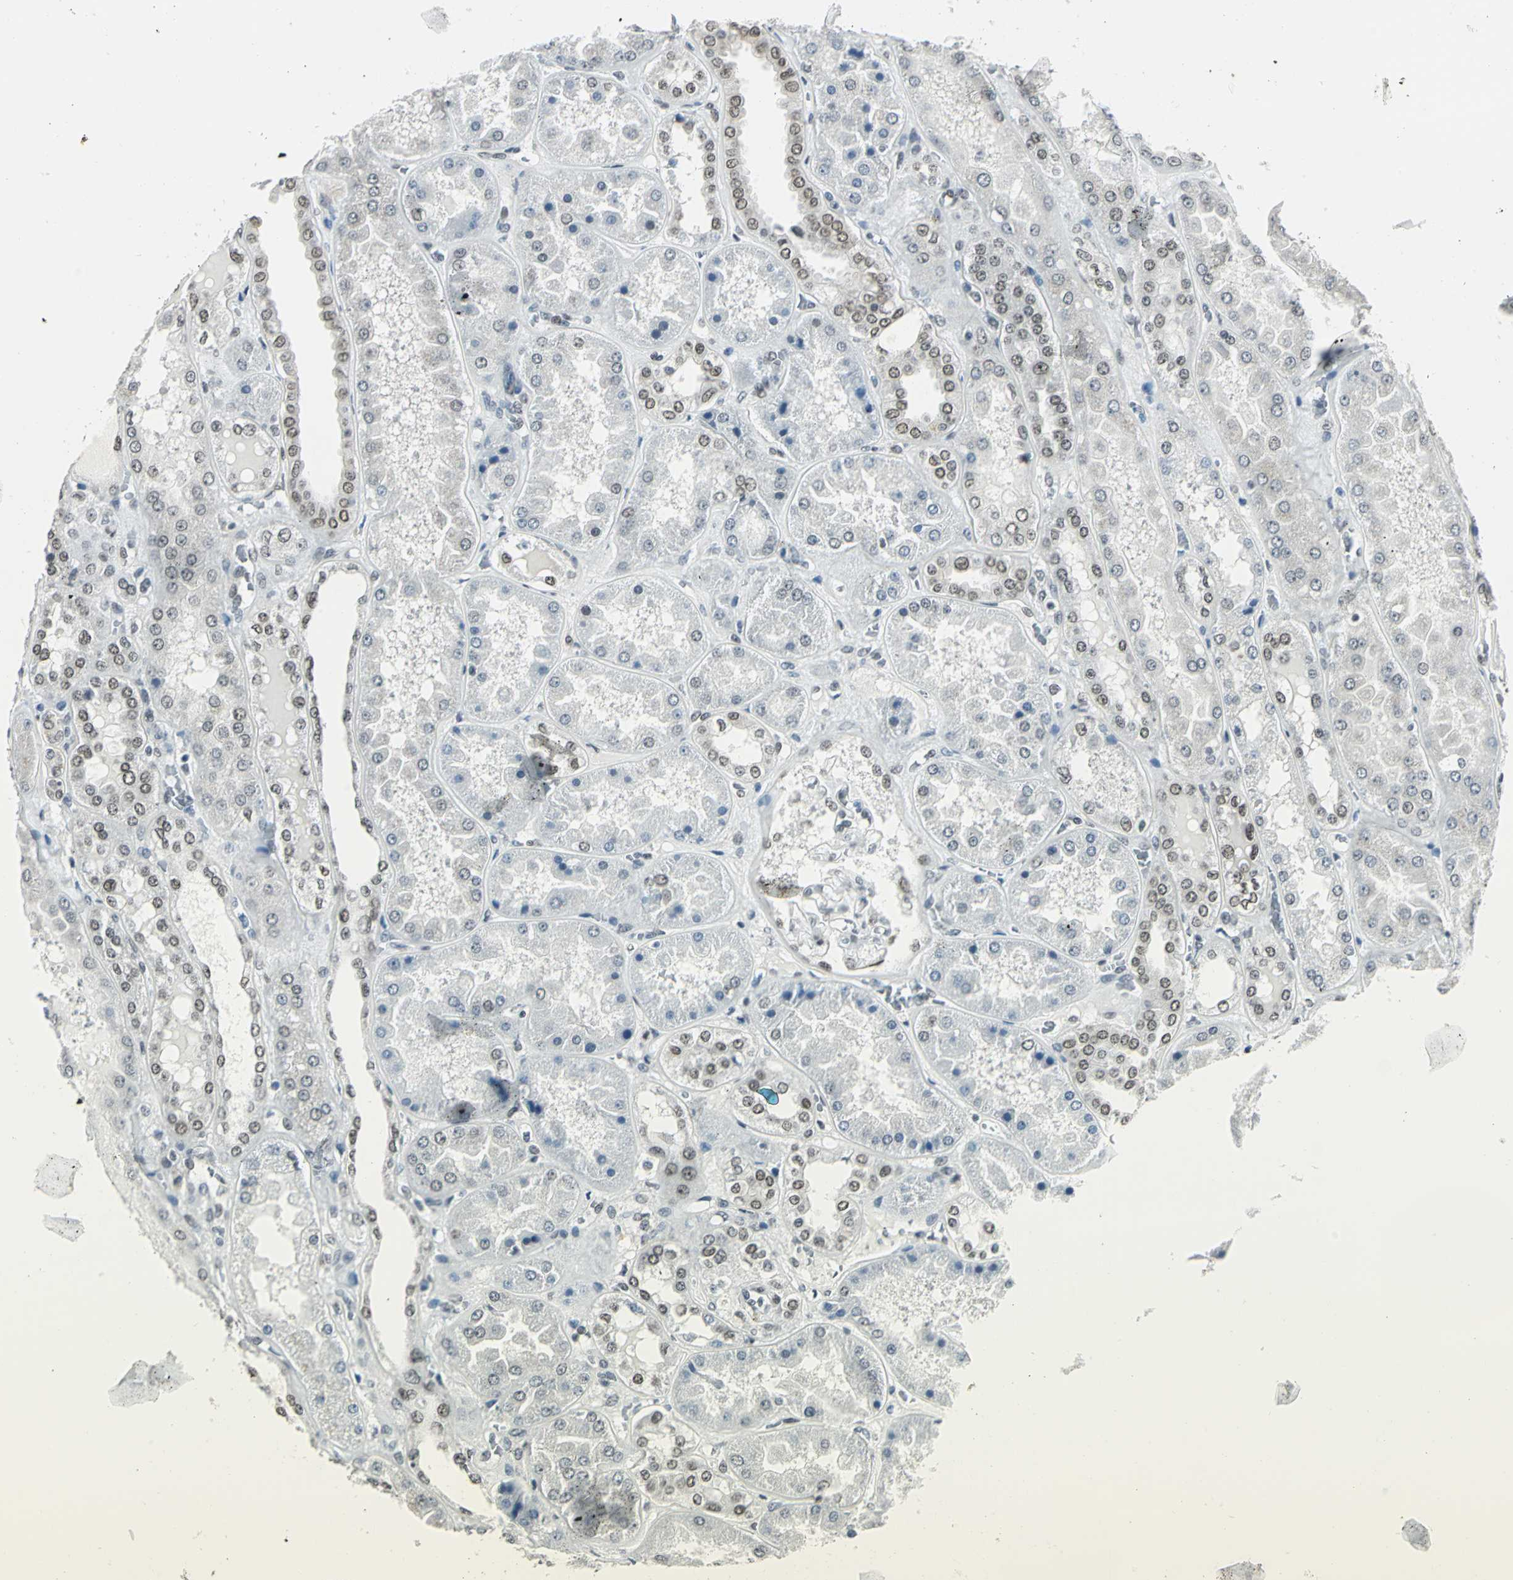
{"staining": {"intensity": "moderate", "quantity": "25%-75%", "location": "nuclear"}, "tissue": "kidney", "cell_type": "Cells in glomeruli", "image_type": "normal", "snomed": [{"axis": "morphology", "description": "Normal tissue, NOS"}, {"axis": "topography", "description": "Kidney"}], "caption": "Immunohistochemistry (IHC) photomicrograph of benign kidney: kidney stained using immunohistochemistry (IHC) shows medium levels of moderate protein expression localized specifically in the nuclear of cells in glomeruli, appearing as a nuclear brown color.", "gene": "ADNP", "patient": {"sex": "female", "age": 56}}